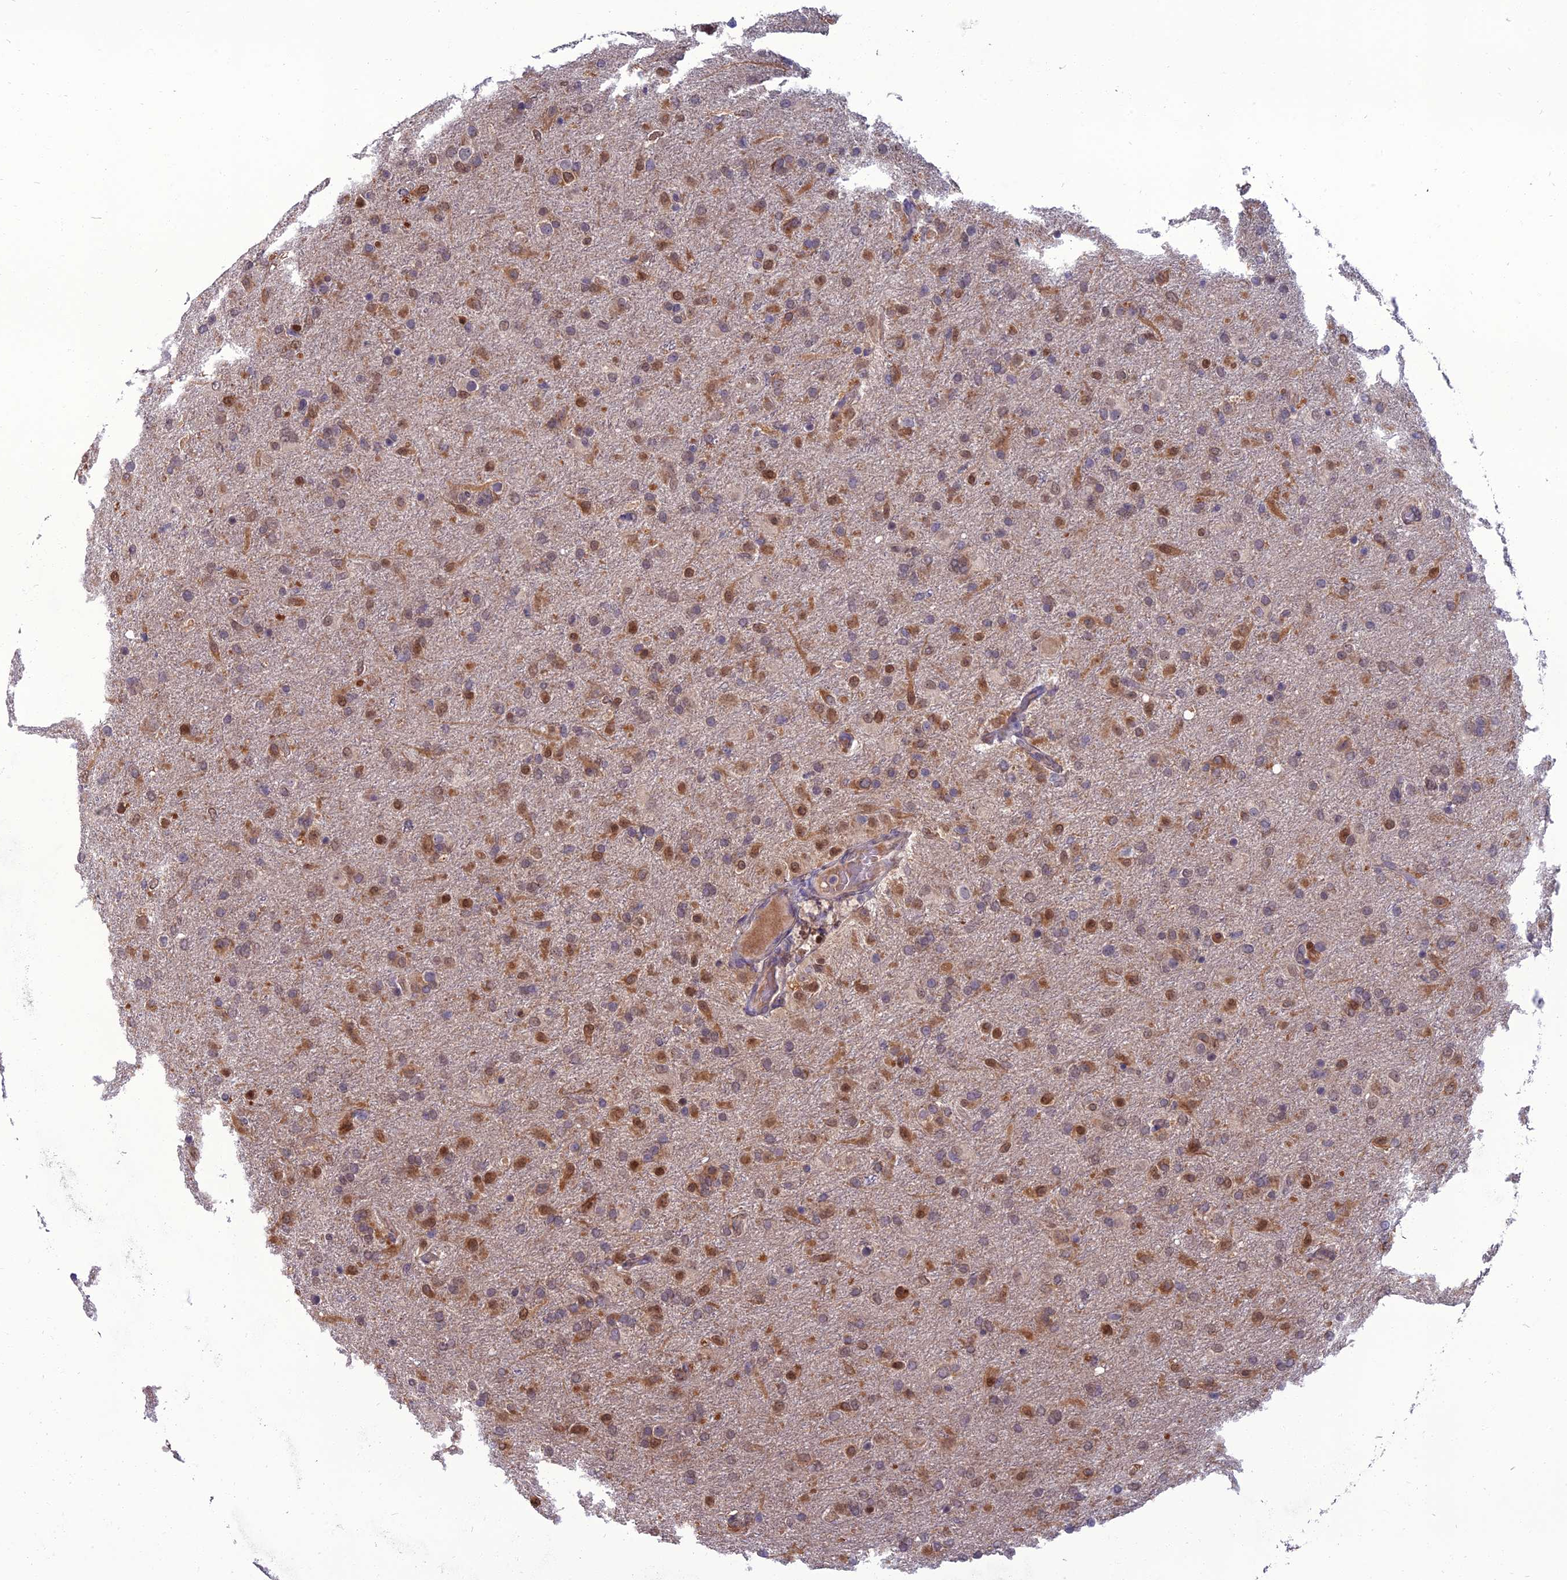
{"staining": {"intensity": "moderate", "quantity": "25%-75%", "location": "nuclear"}, "tissue": "glioma", "cell_type": "Tumor cells", "image_type": "cancer", "snomed": [{"axis": "morphology", "description": "Glioma, malignant, Low grade"}, {"axis": "topography", "description": "Brain"}], "caption": "Immunohistochemical staining of human low-grade glioma (malignant) reveals medium levels of moderate nuclear protein expression in about 25%-75% of tumor cells. (DAB IHC with brightfield microscopy, high magnification).", "gene": "NR4A3", "patient": {"sex": "male", "age": 65}}